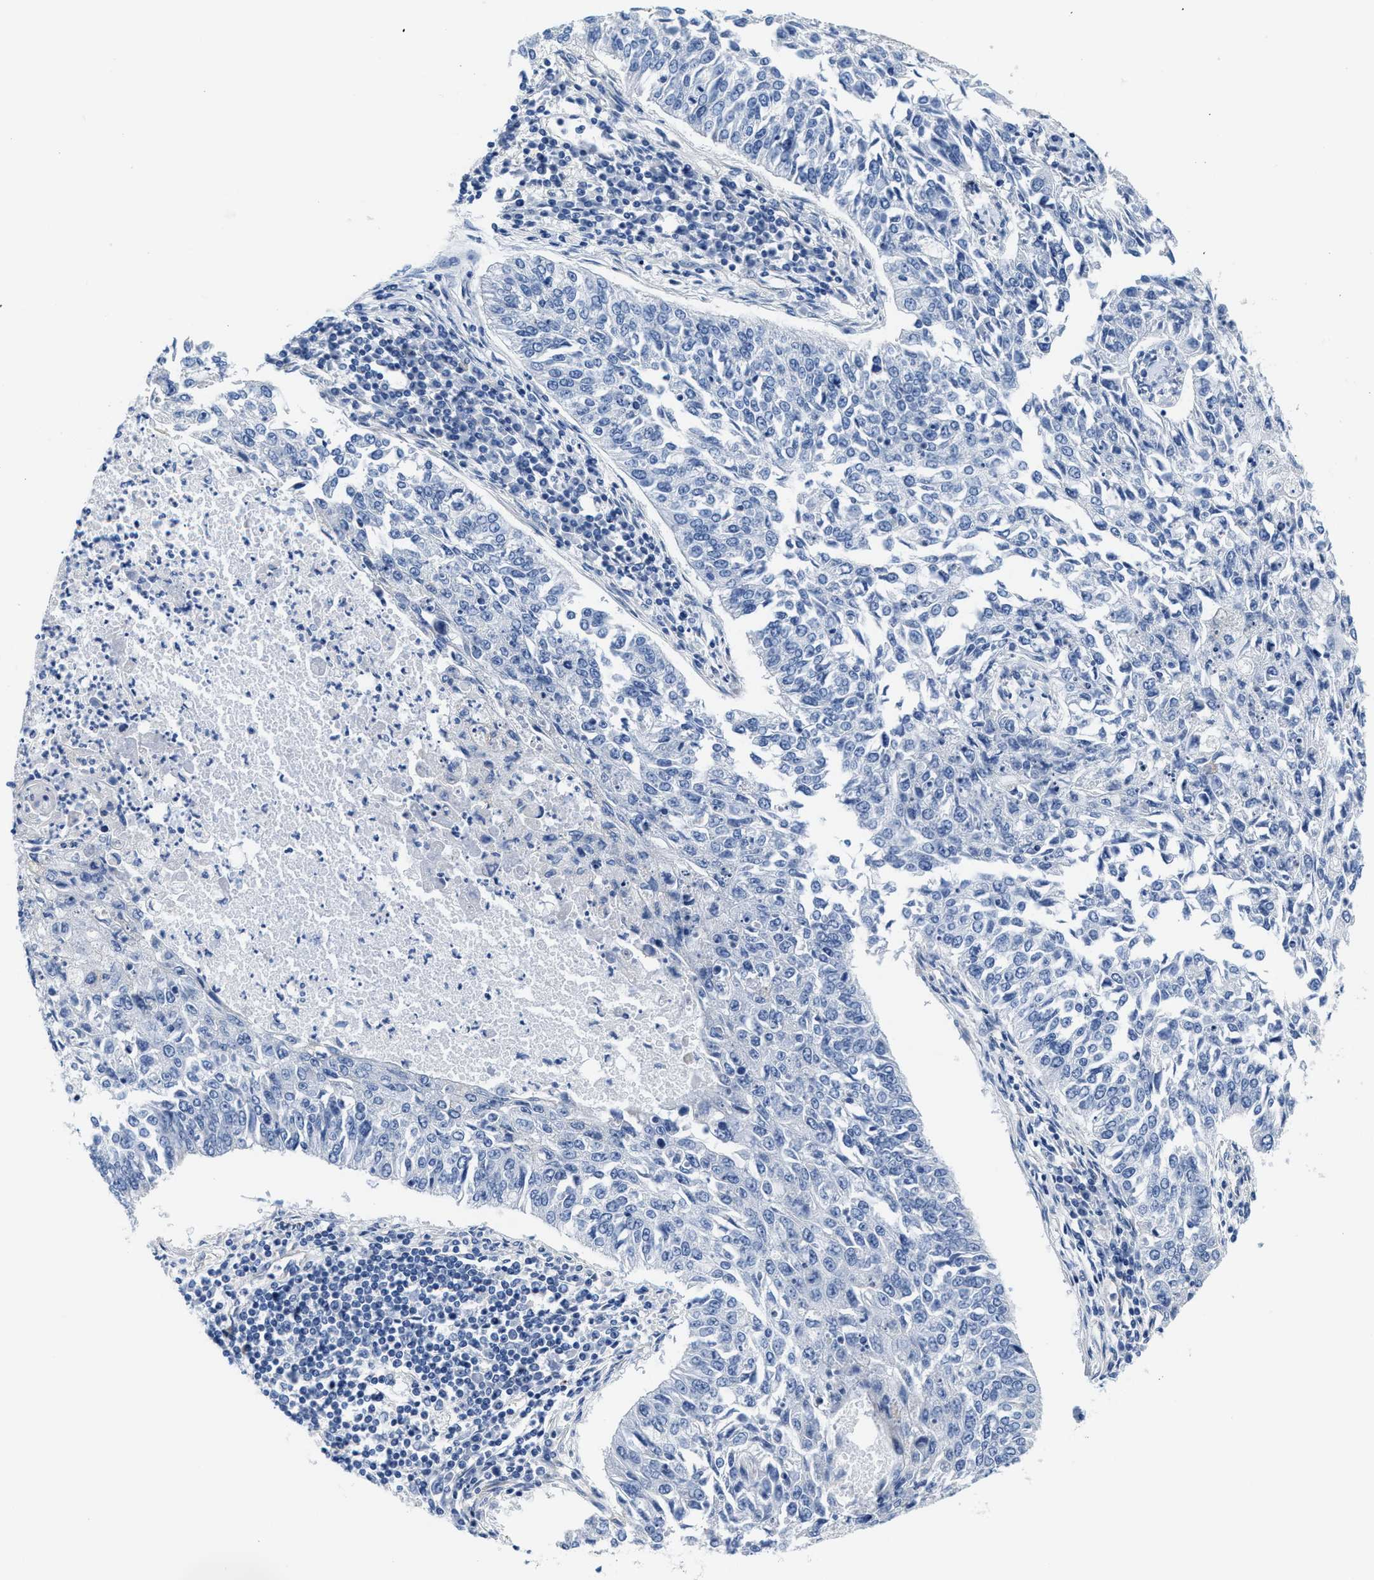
{"staining": {"intensity": "negative", "quantity": "none", "location": "none"}, "tissue": "lung cancer", "cell_type": "Tumor cells", "image_type": "cancer", "snomed": [{"axis": "morphology", "description": "Normal tissue, NOS"}, {"axis": "morphology", "description": "Squamous cell carcinoma, NOS"}, {"axis": "topography", "description": "Cartilage tissue"}, {"axis": "topography", "description": "Bronchus"}, {"axis": "topography", "description": "Lung"}], "caption": "Tumor cells show no significant protein staining in lung cancer. (DAB immunohistochemistry, high magnification).", "gene": "DSCAM", "patient": {"sex": "female", "age": 49}}